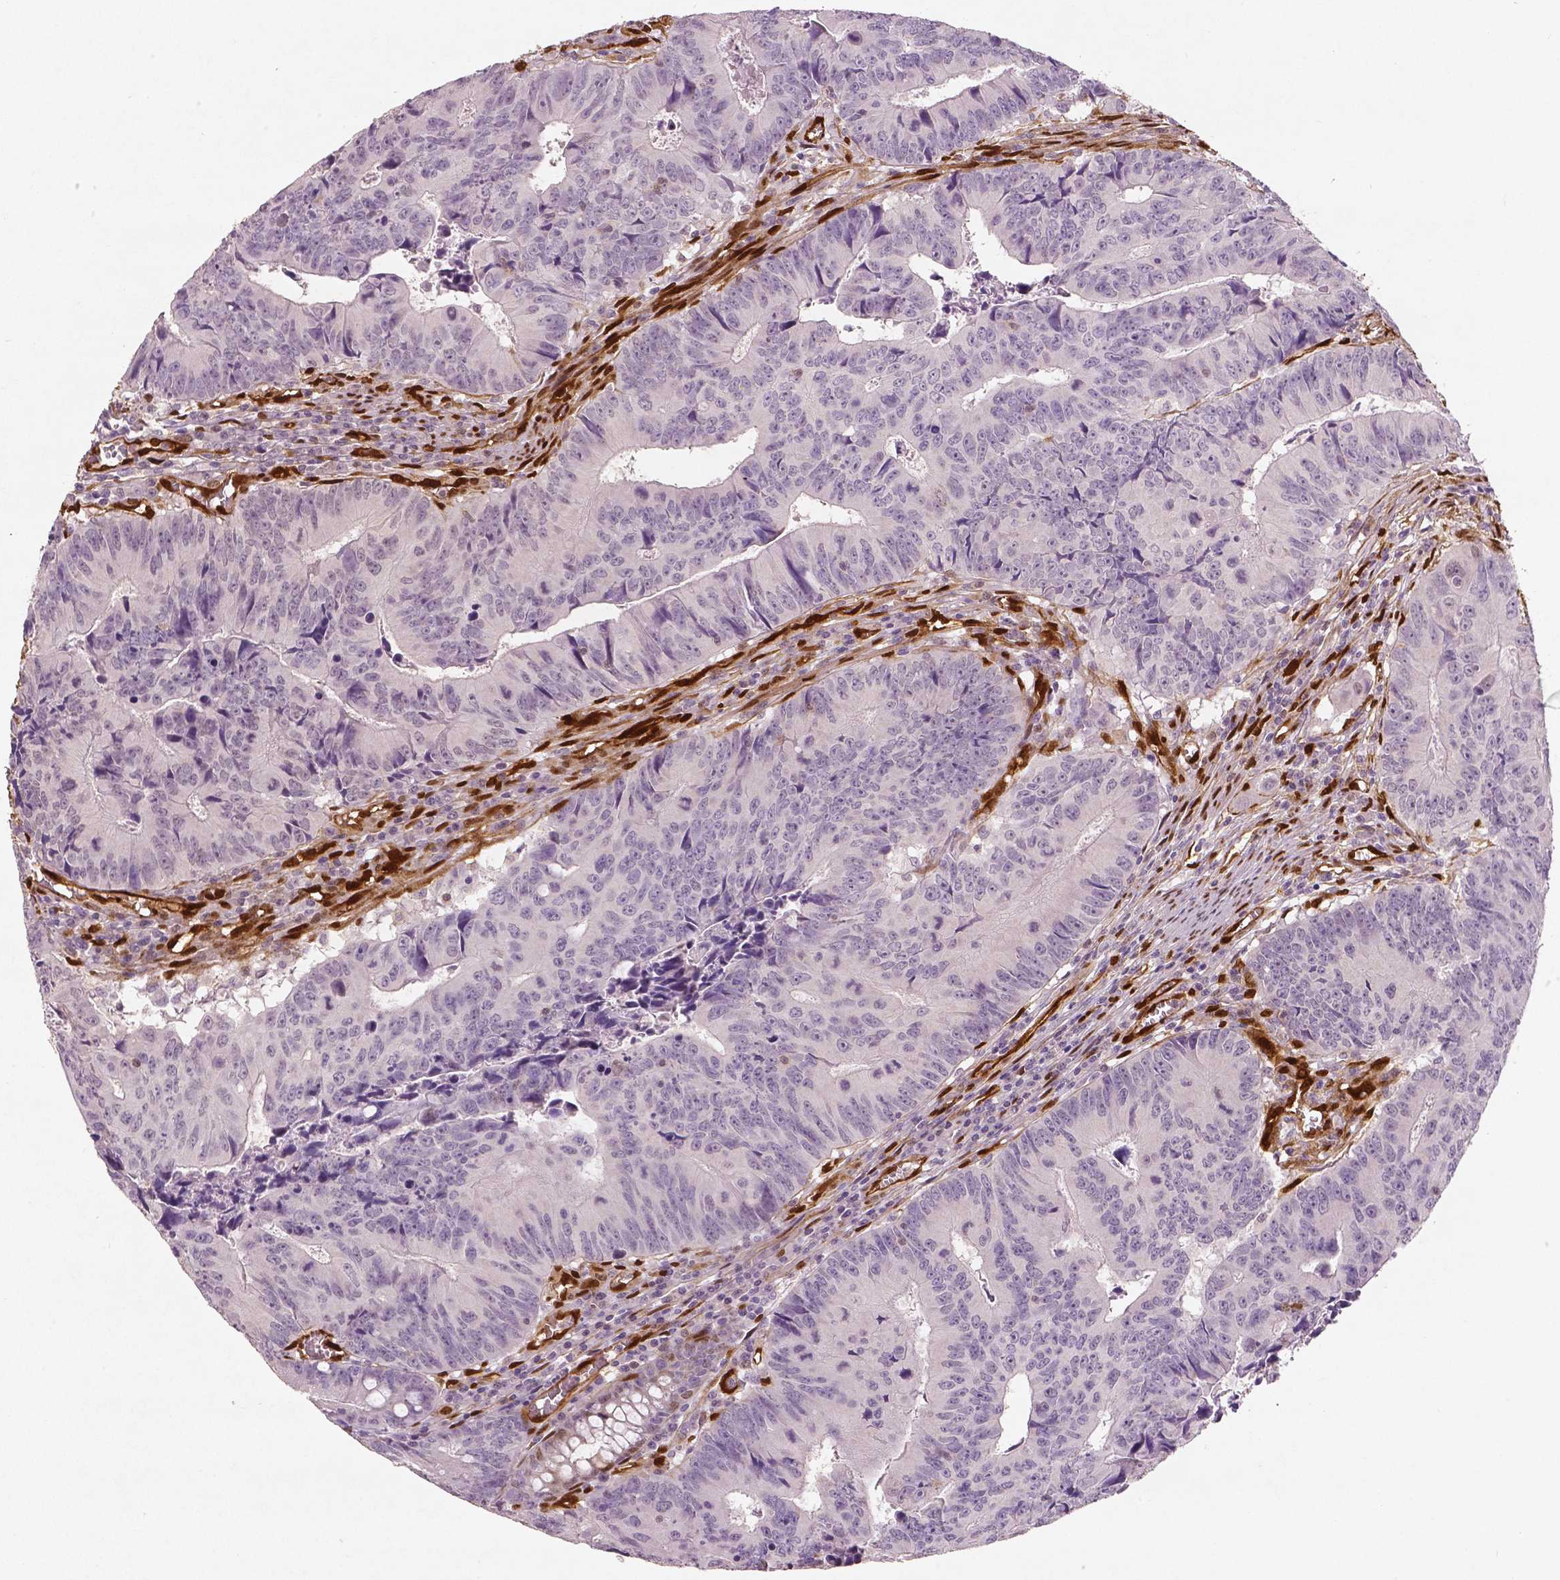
{"staining": {"intensity": "negative", "quantity": "none", "location": "none"}, "tissue": "colorectal cancer", "cell_type": "Tumor cells", "image_type": "cancer", "snomed": [{"axis": "morphology", "description": "Adenocarcinoma, NOS"}, {"axis": "topography", "description": "Colon"}], "caption": "The immunohistochemistry image has no significant positivity in tumor cells of colorectal adenocarcinoma tissue.", "gene": "WWTR1", "patient": {"sex": "female", "age": 87}}